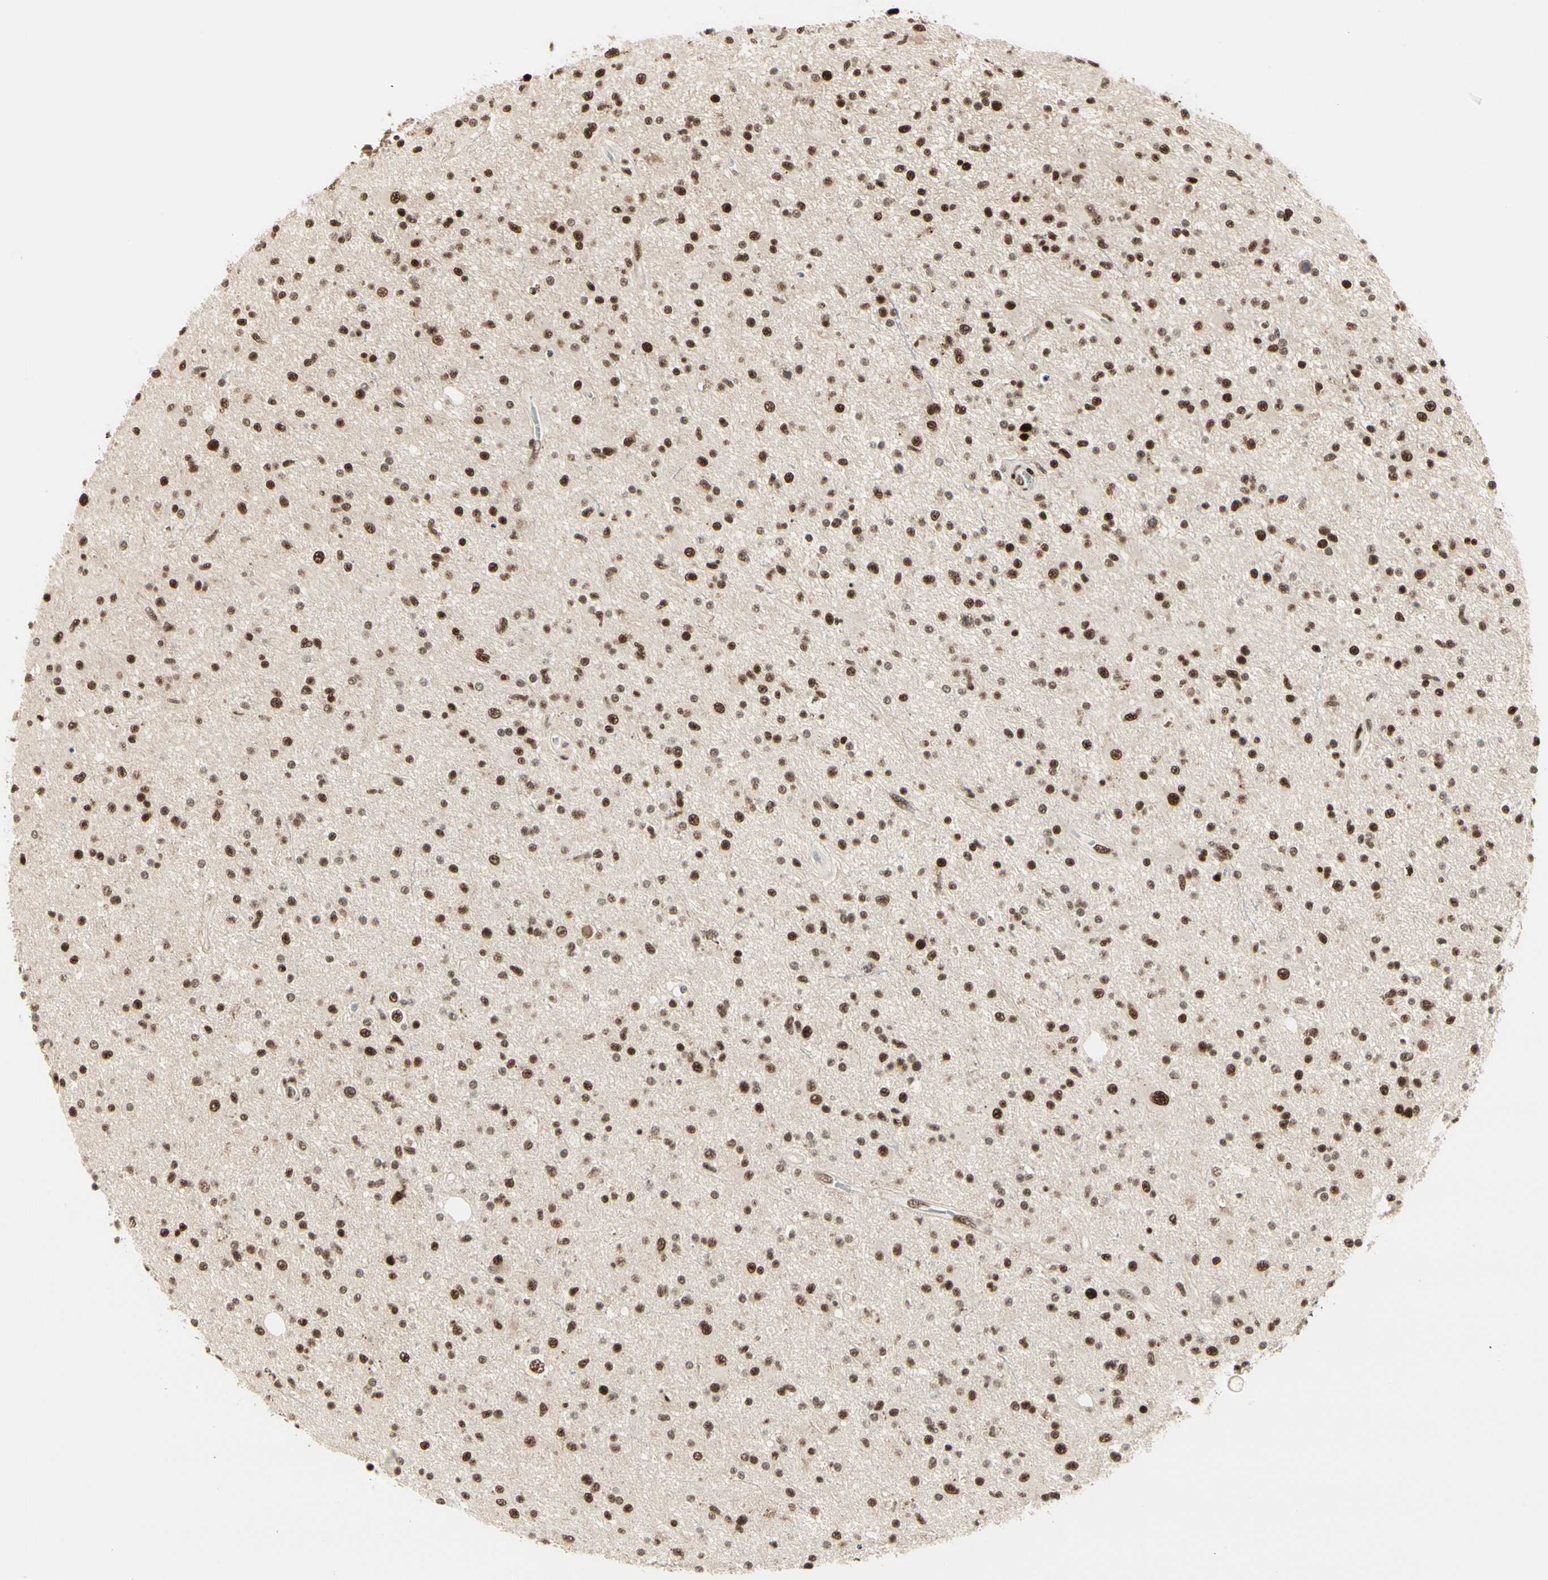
{"staining": {"intensity": "strong", "quantity": ">75%", "location": "nuclear"}, "tissue": "glioma", "cell_type": "Tumor cells", "image_type": "cancer", "snomed": [{"axis": "morphology", "description": "Glioma, malignant, High grade"}, {"axis": "topography", "description": "Brain"}], "caption": "Immunohistochemistry of human malignant glioma (high-grade) demonstrates high levels of strong nuclear expression in about >75% of tumor cells.", "gene": "HEXIM1", "patient": {"sex": "male", "age": 33}}